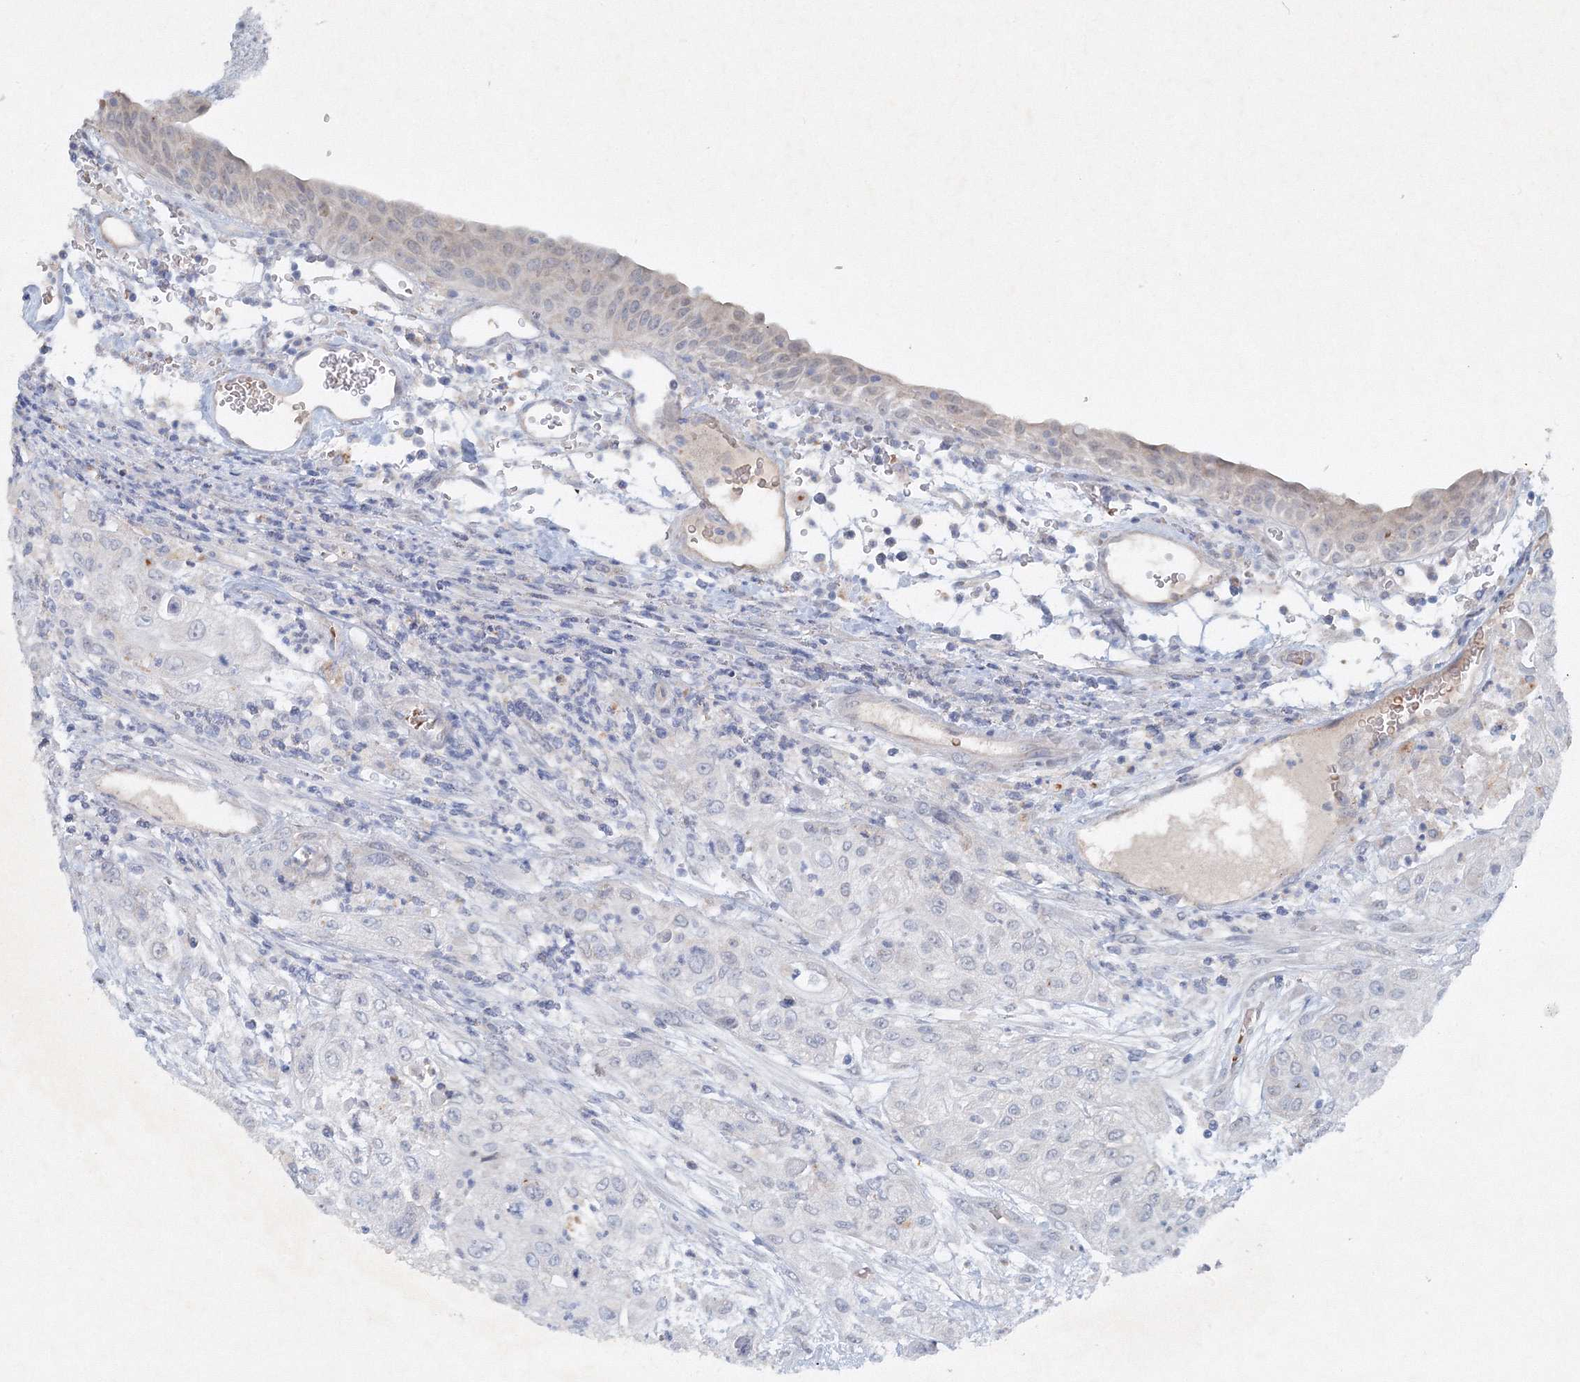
{"staining": {"intensity": "negative", "quantity": "none", "location": "none"}, "tissue": "urothelial cancer", "cell_type": "Tumor cells", "image_type": "cancer", "snomed": [{"axis": "morphology", "description": "Urothelial carcinoma, High grade"}, {"axis": "topography", "description": "Urinary bladder"}], "caption": "DAB immunohistochemical staining of high-grade urothelial carcinoma shows no significant staining in tumor cells.", "gene": "SH3BP5", "patient": {"sex": "female", "age": 79}}